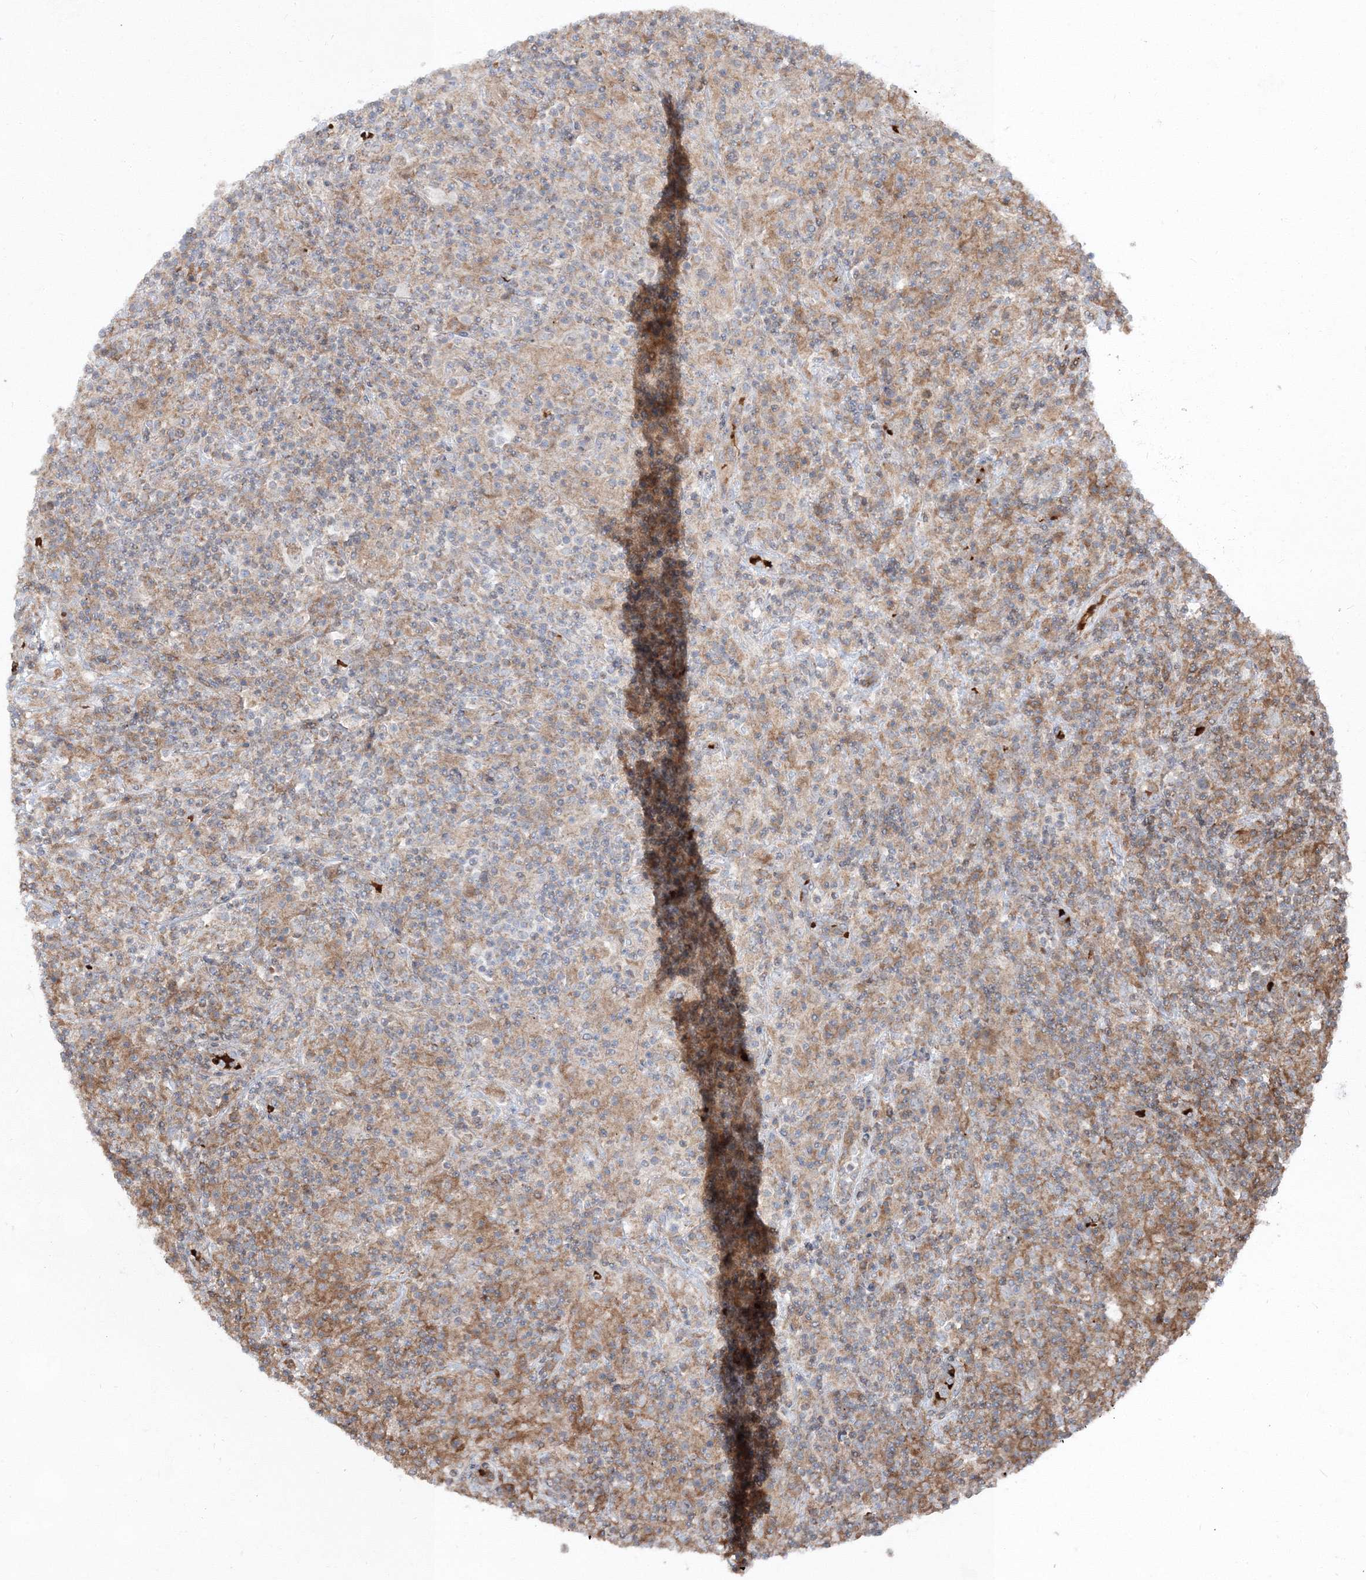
{"staining": {"intensity": "negative", "quantity": "none", "location": "none"}, "tissue": "lymphoma", "cell_type": "Tumor cells", "image_type": "cancer", "snomed": [{"axis": "morphology", "description": "Hodgkin's disease, NOS"}, {"axis": "topography", "description": "Lymph node"}], "caption": "Hodgkin's disease stained for a protein using IHC exhibits no positivity tumor cells.", "gene": "PCBD2", "patient": {"sex": "male", "age": 70}}